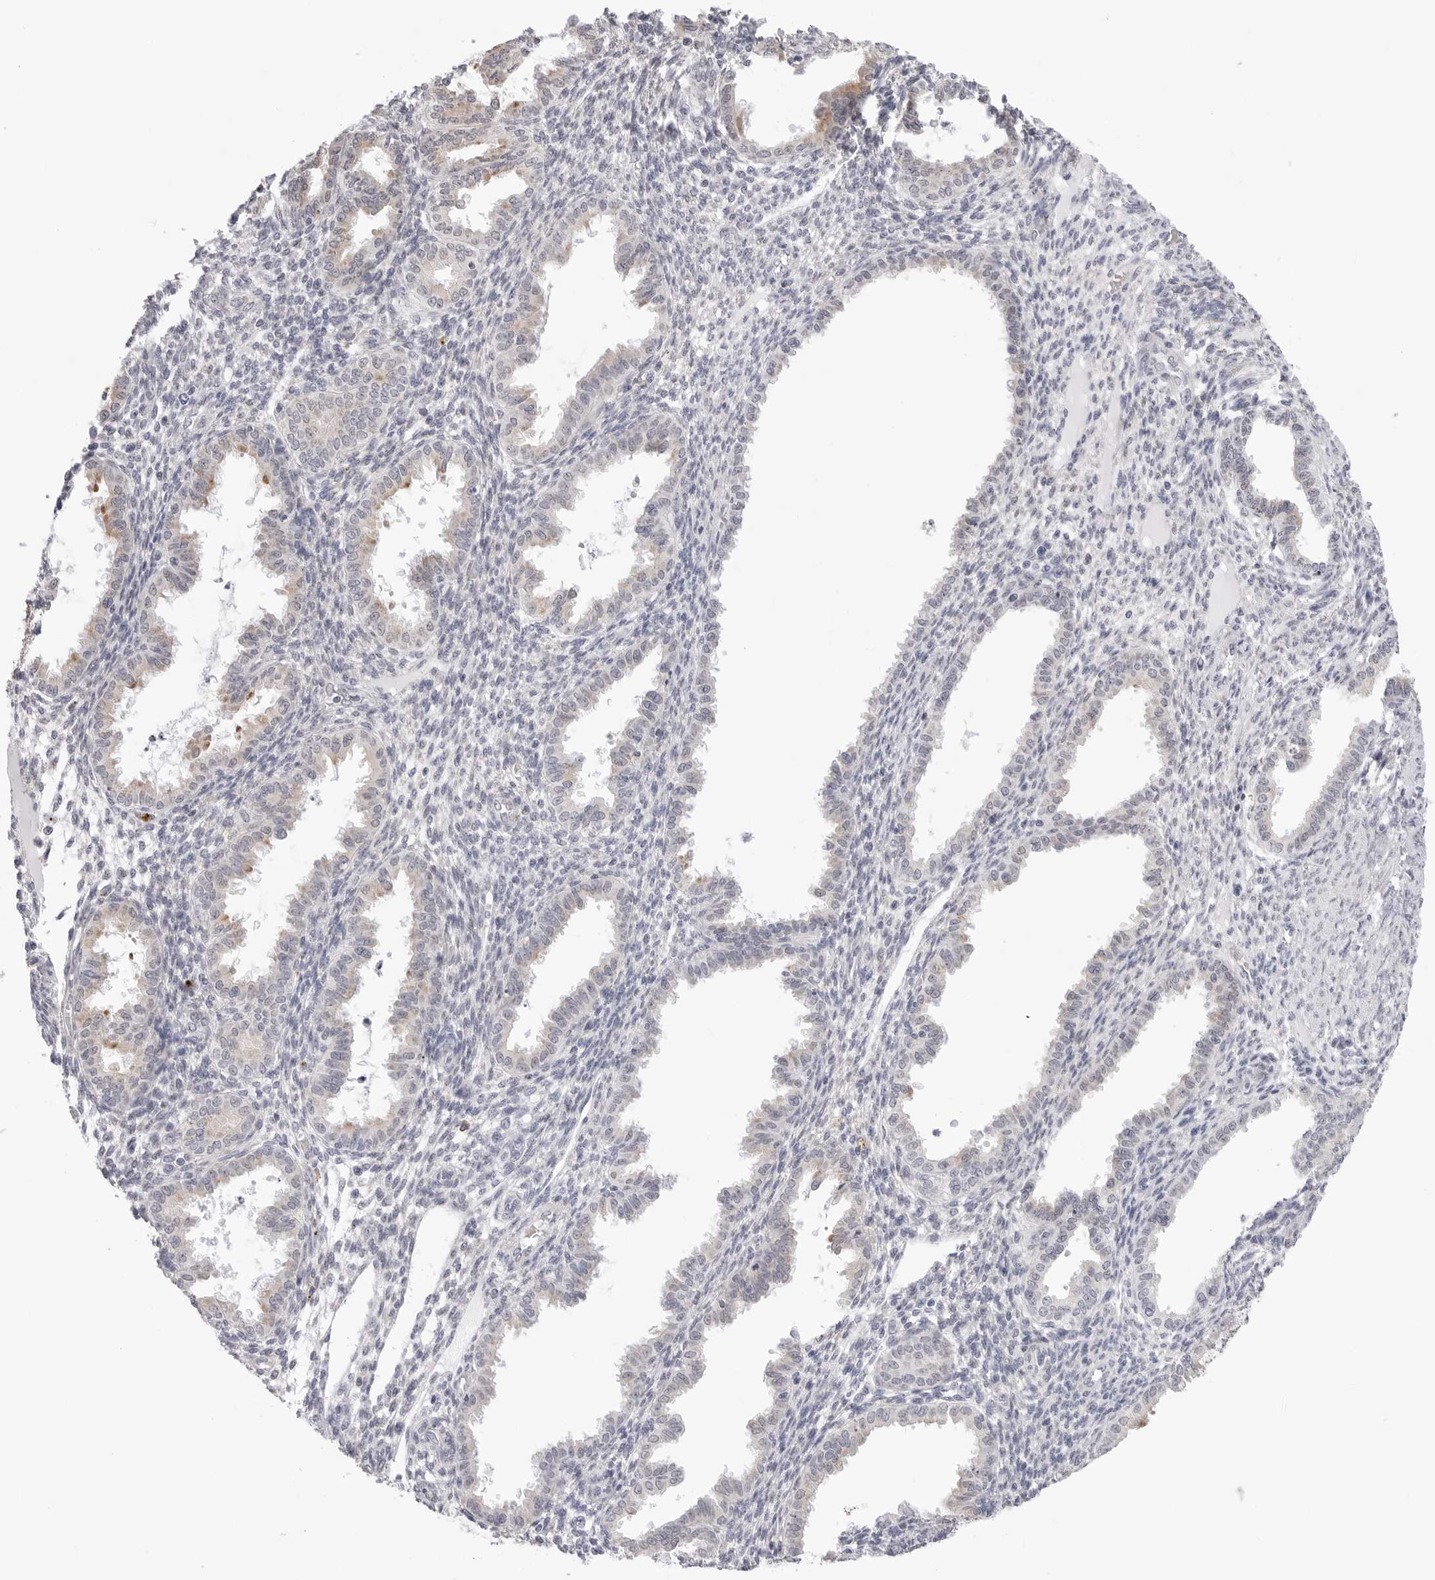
{"staining": {"intensity": "negative", "quantity": "none", "location": "none"}, "tissue": "endometrium", "cell_type": "Cells in endometrial stroma", "image_type": "normal", "snomed": [{"axis": "morphology", "description": "Normal tissue, NOS"}, {"axis": "topography", "description": "Endometrium"}], "caption": "Immunohistochemical staining of unremarkable human endometrium shows no significant staining in cells in endometrial stroma. (DAB IHC visualized using brightfield microscopy, high magnification).", "gene": "RPN1", "patient": {"sex": "female", "age": 33}}